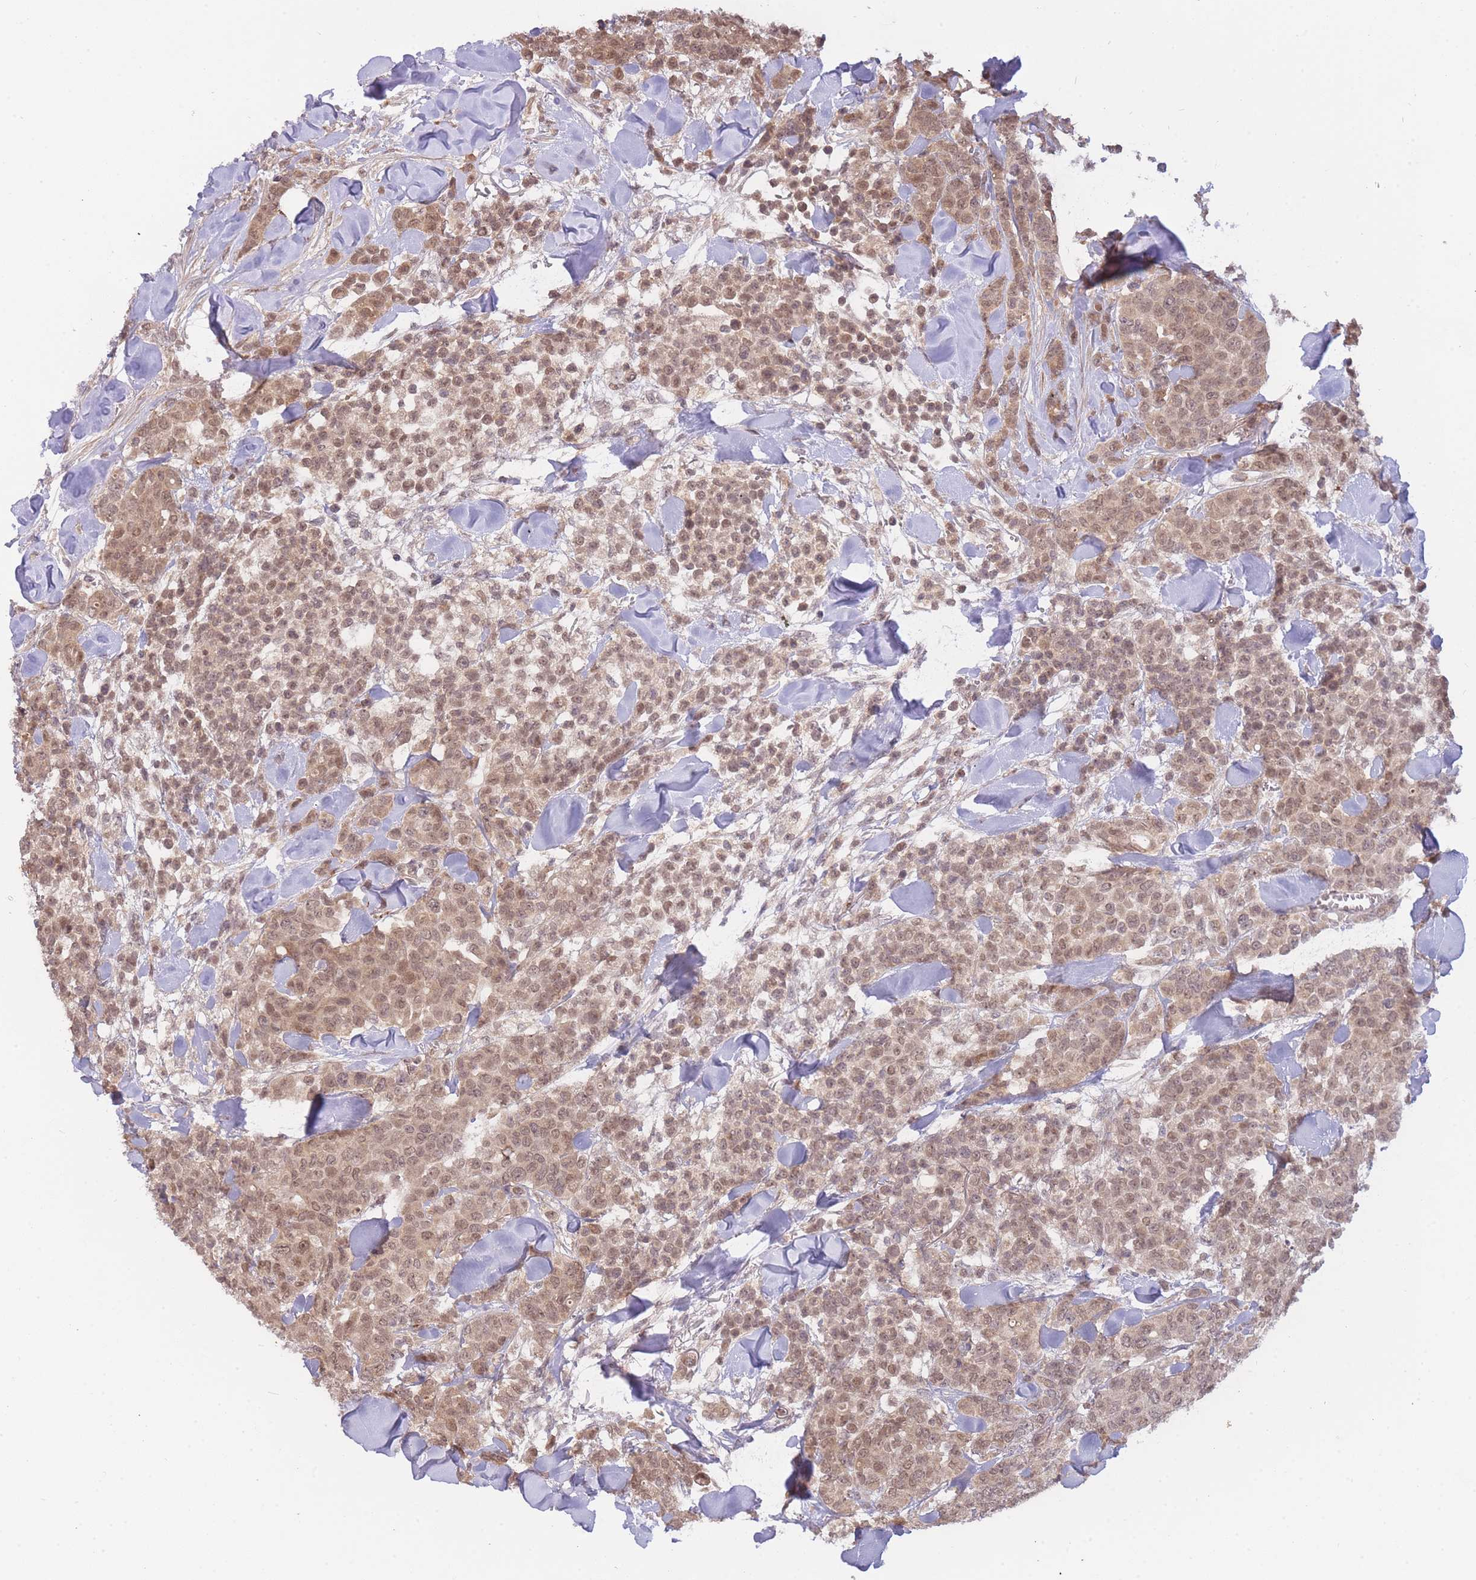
{"staining": {"intensity": "moderate", "quantity": ">75%", "location": "cytoplasmic/membranous,nuclear"}, "tissue": "breast cancer", "cell_type": "Tumor cells", "image_type": "cancer", "snomed": [{"axis": "morphology", "description": "Lobular carcinoma"}, {"axis": "topography", "description": "Breast"}], "caption": "Immunohistochemical staining of human lobular carcinoma (breast) reveals moderate cytoplasmic/membranous and nuclear protein positivity in about >75% of tumor cells.", "gene": "SMC6", "patient": {"sex": "female", "age": 91}}